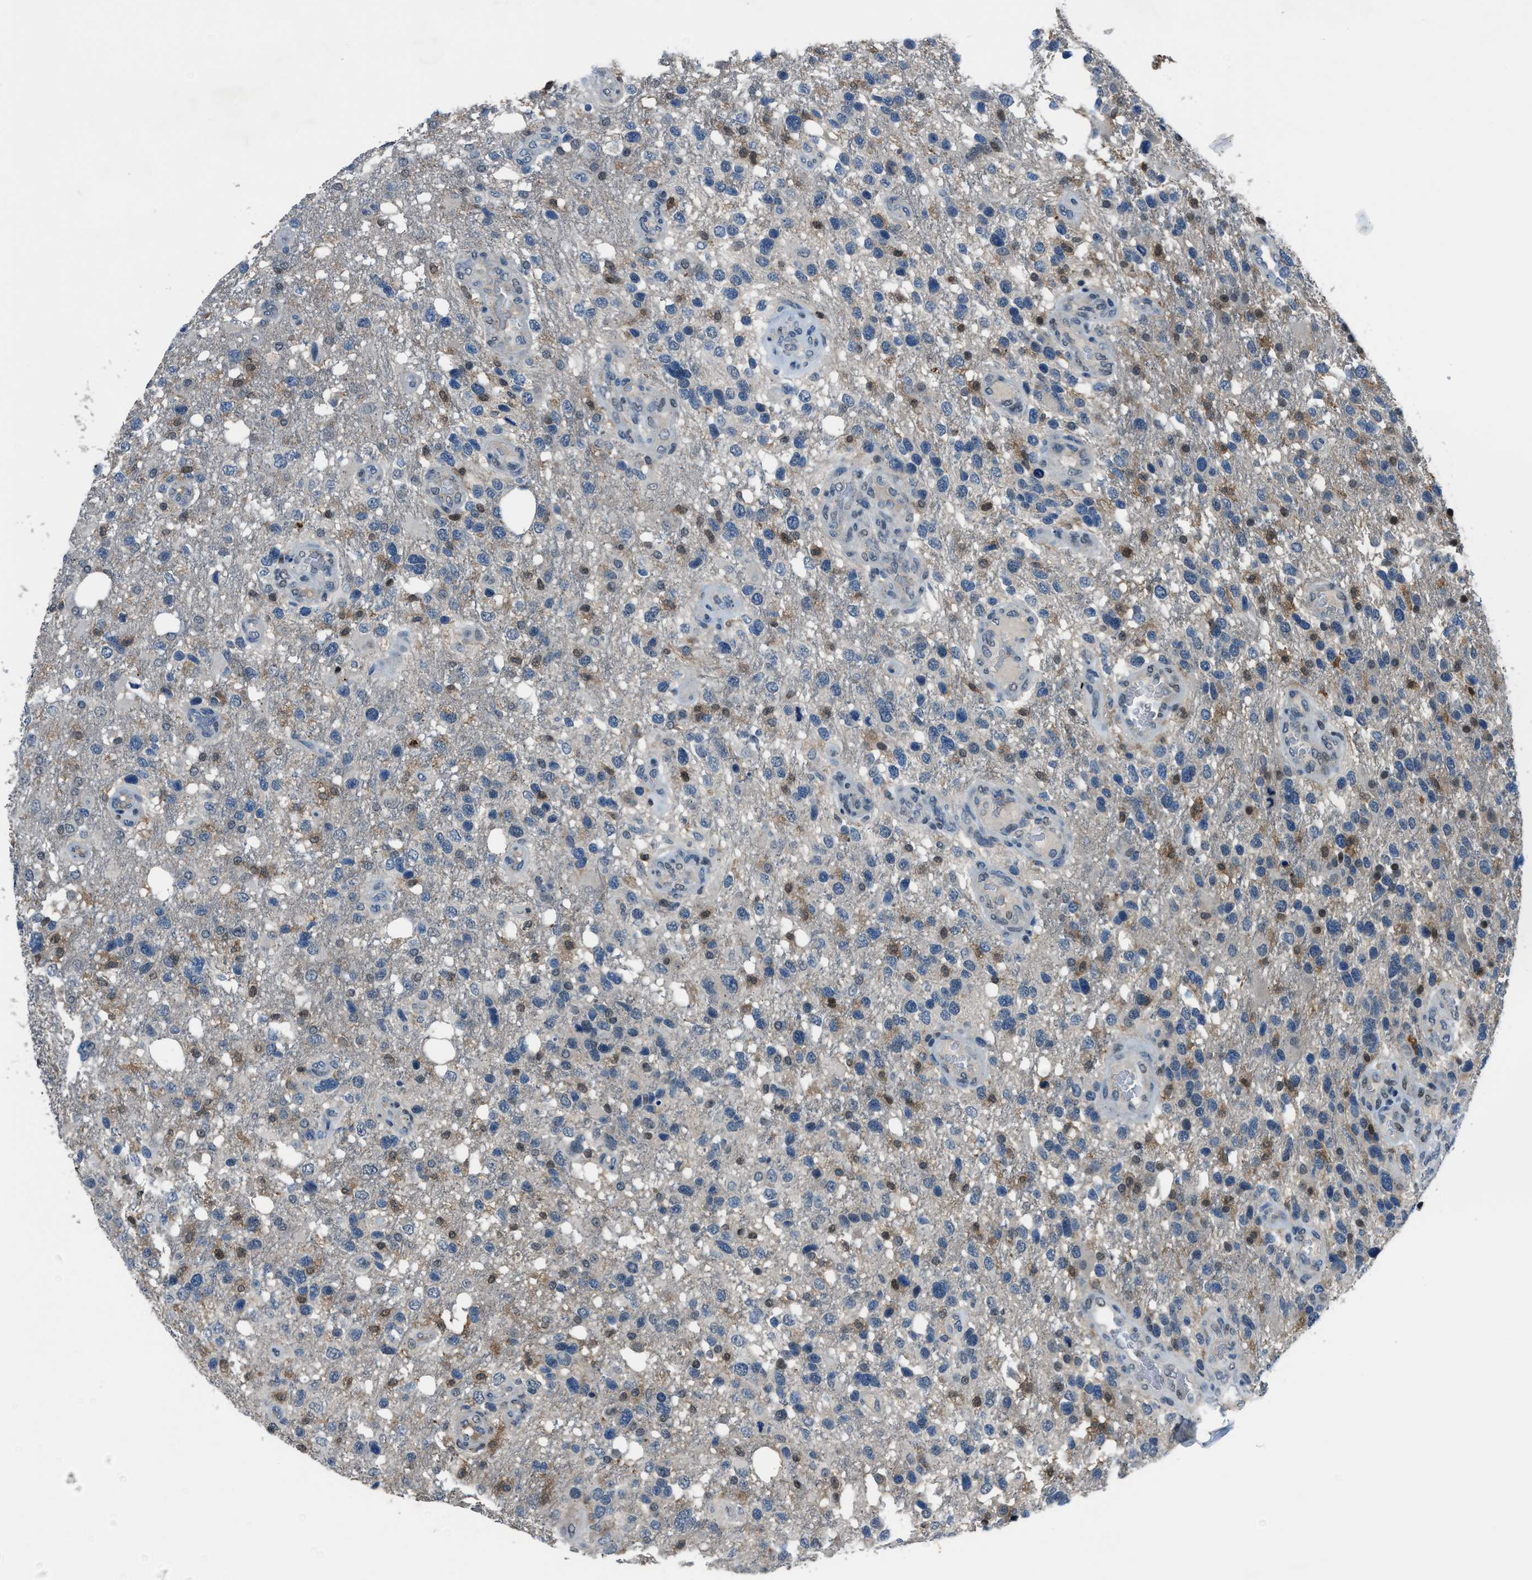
{"staining": {"intensity": "moderate", "quantity": "<25%", "location": "cytoplasmic/membranous,nuclear"}, "tissue": "glioma", "cell_type": "Tumor cells", "image_type": "cancer", "snomed": [{"axis": "morphology", "description": "Glioma, malignant, High grade"}, {"axis": "topography", "description": "Brain"}], "caption": "Protein expression analysis of human glioma reveals moderate cytoplasmic/membranous and nuclear staining in approximately <25% of tumor cells. Nuclei are stained in blue.", "gene": "DUSP19", "patient": {"sex": "female", "age": 58}}